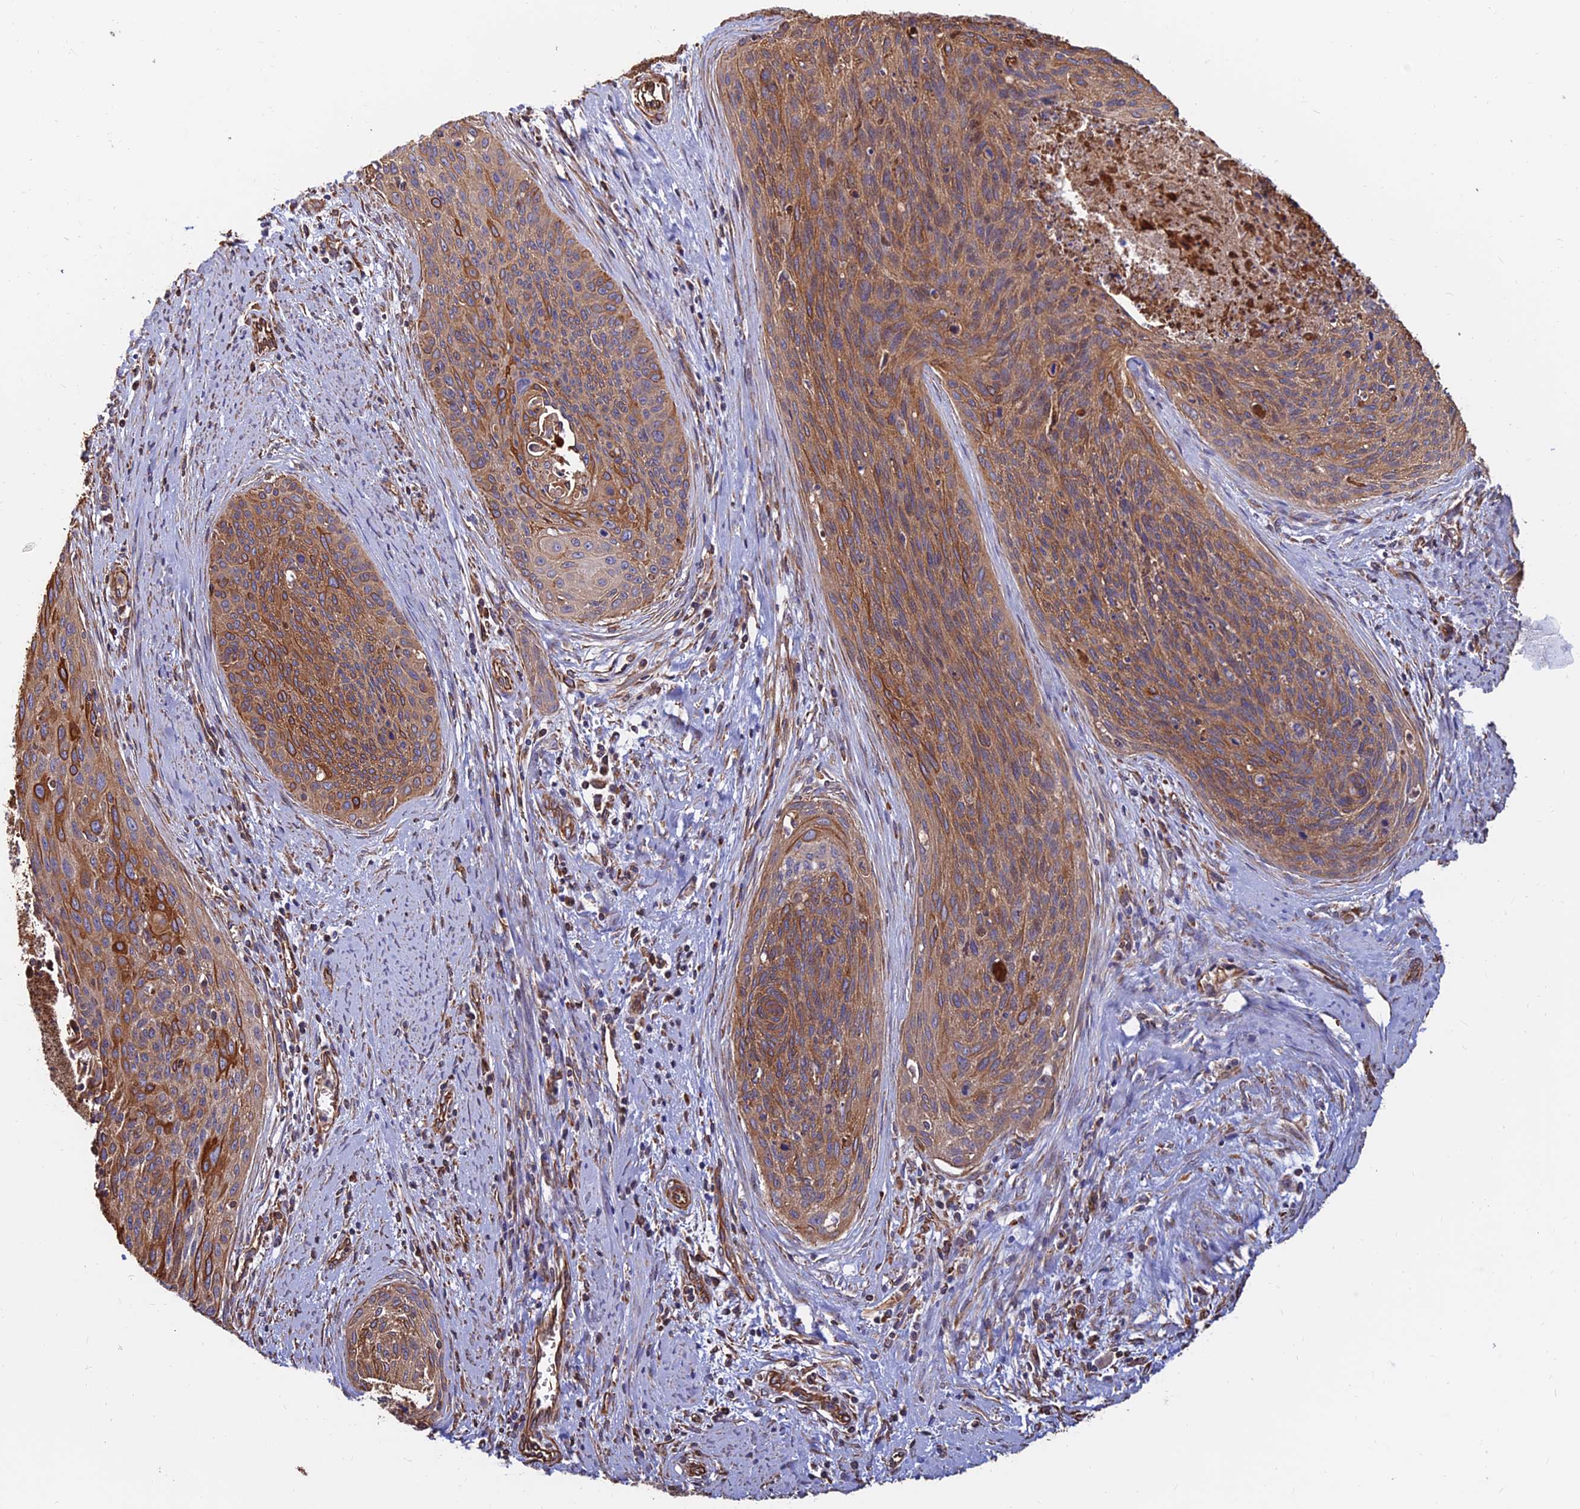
{"staining": {"intensity": "strong", "quantity": ">75%", "location": "cytoplasmic/membranous"}, "tissue": "cervical cancer", "cell_type": "Tumor cells", "image_type": "cancer", "snomed": [{"axis": "morphology", "description": "Squamous cell carcinoma, NOS"}, {"axis": "topography", "description": "Cervix"}], "caption": "High-power microscopy captured an immunohistochemistry photomicrograph of squamous cell carcinoma (cervical), revealing strong cytoplasmic/membranous staining in approximately >75% of tumor cells. Using DAB (brown) and hematoxylin (blue) stains, captured at high magnification using brightfield microscopy.", "gene": "CDK18", "patient": {"sex": "female", "age": 55}}